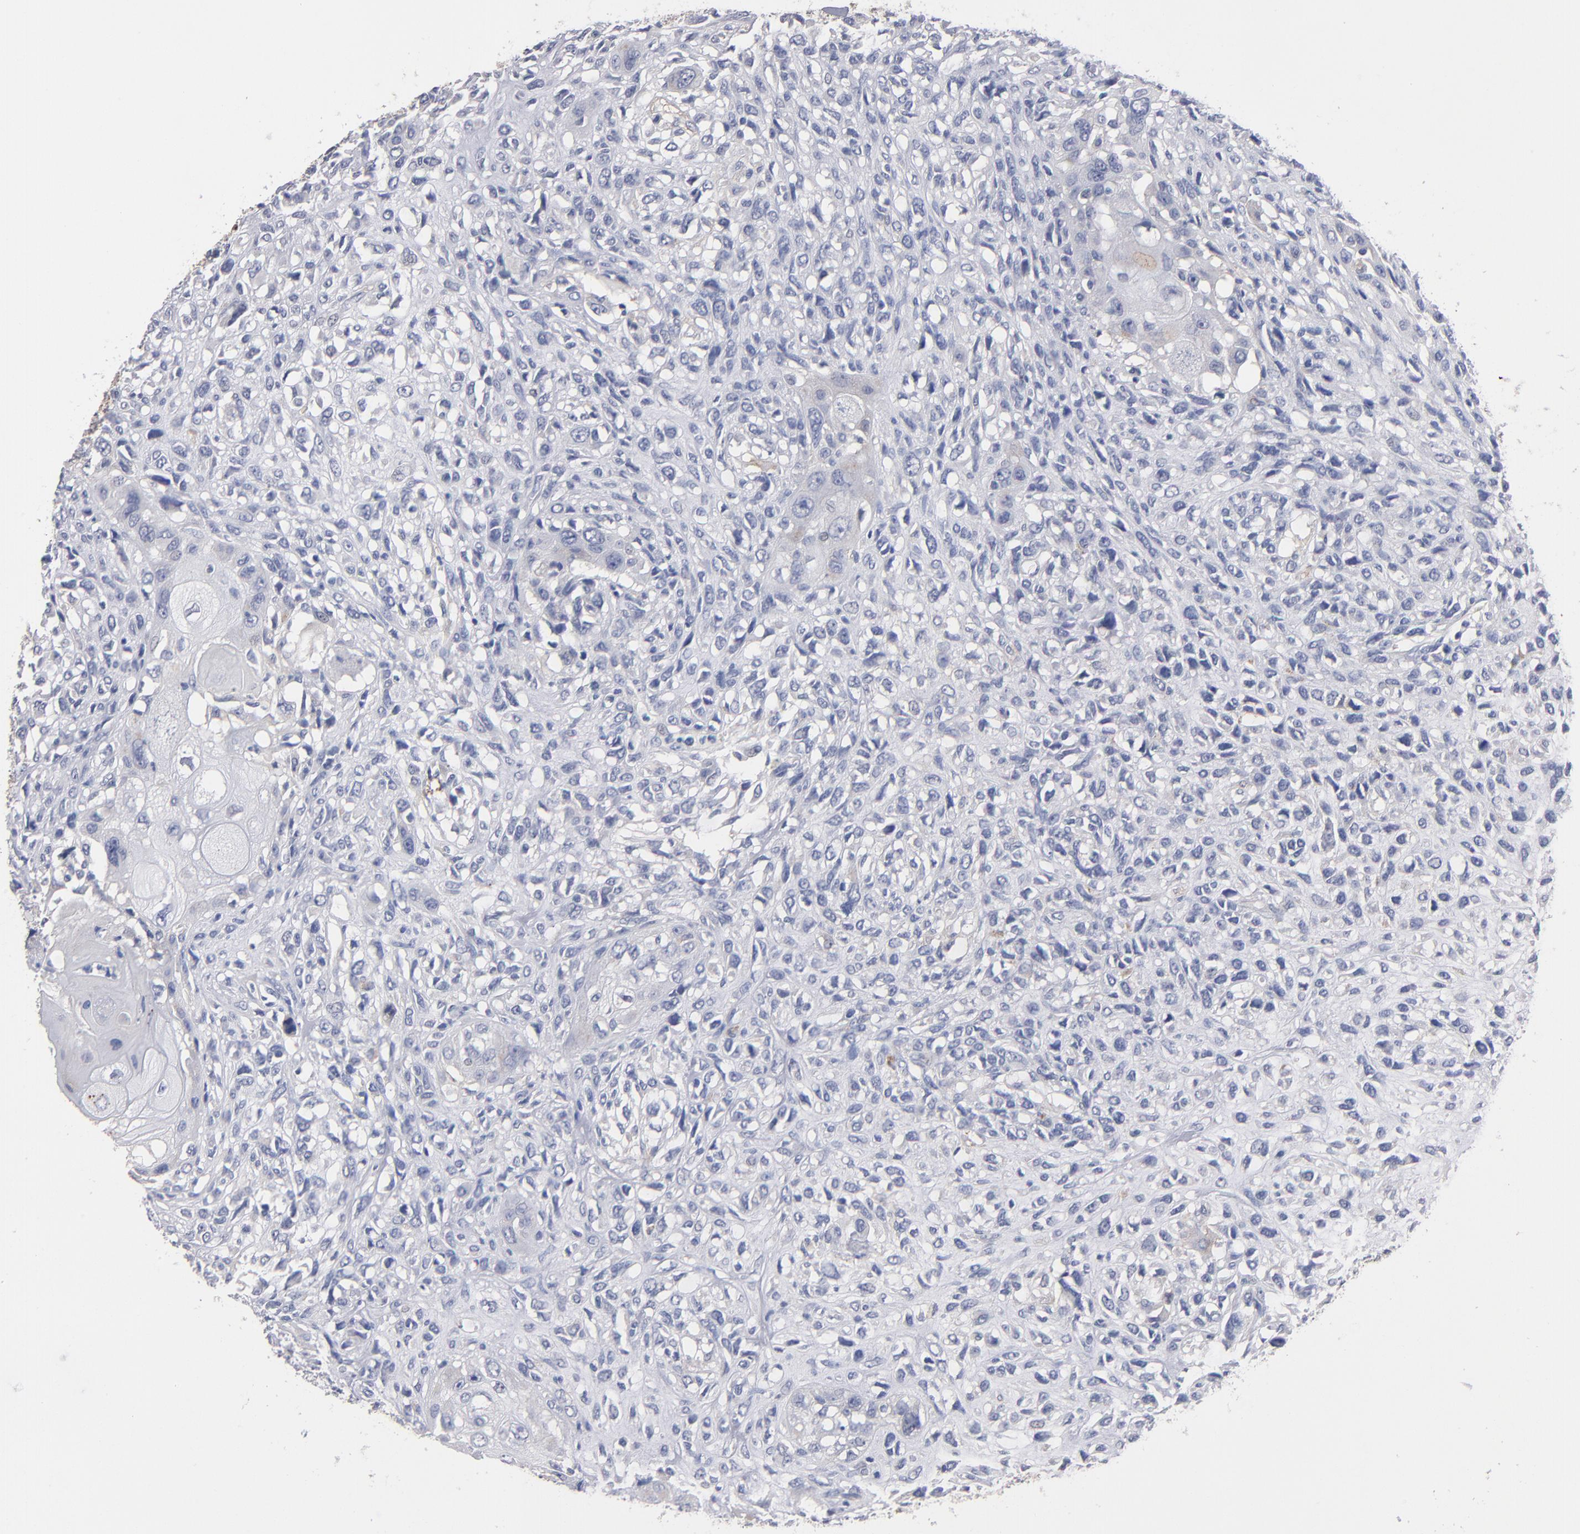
{"staining": {"intensity": "weak", "quantity": "<25%", "location": "cytoplasmic/membranous"}, "tissue": "head and neck cancer", "cell_type": "Tumor cells", "image_type": "cancer", "snomed": [{"axis": "morphology", "description": "Neoplasm, malignant, NOS"}, {"axis": "topography", "description": "Salivary gland"}, {"axis": "topography", "description": "Head-Neck"}], "caption": "Immunohistochemistry of head and neck cancer reveals no expression in tumor cells. (Stains: DAB (3,3'-diaminobenzidine) IHC with hematoxylin counter stain, Microscopy: brightfield microscopy at high magnification).", "gene": "PLSCR4", "patient": {"sex": "male", "age": 43}}